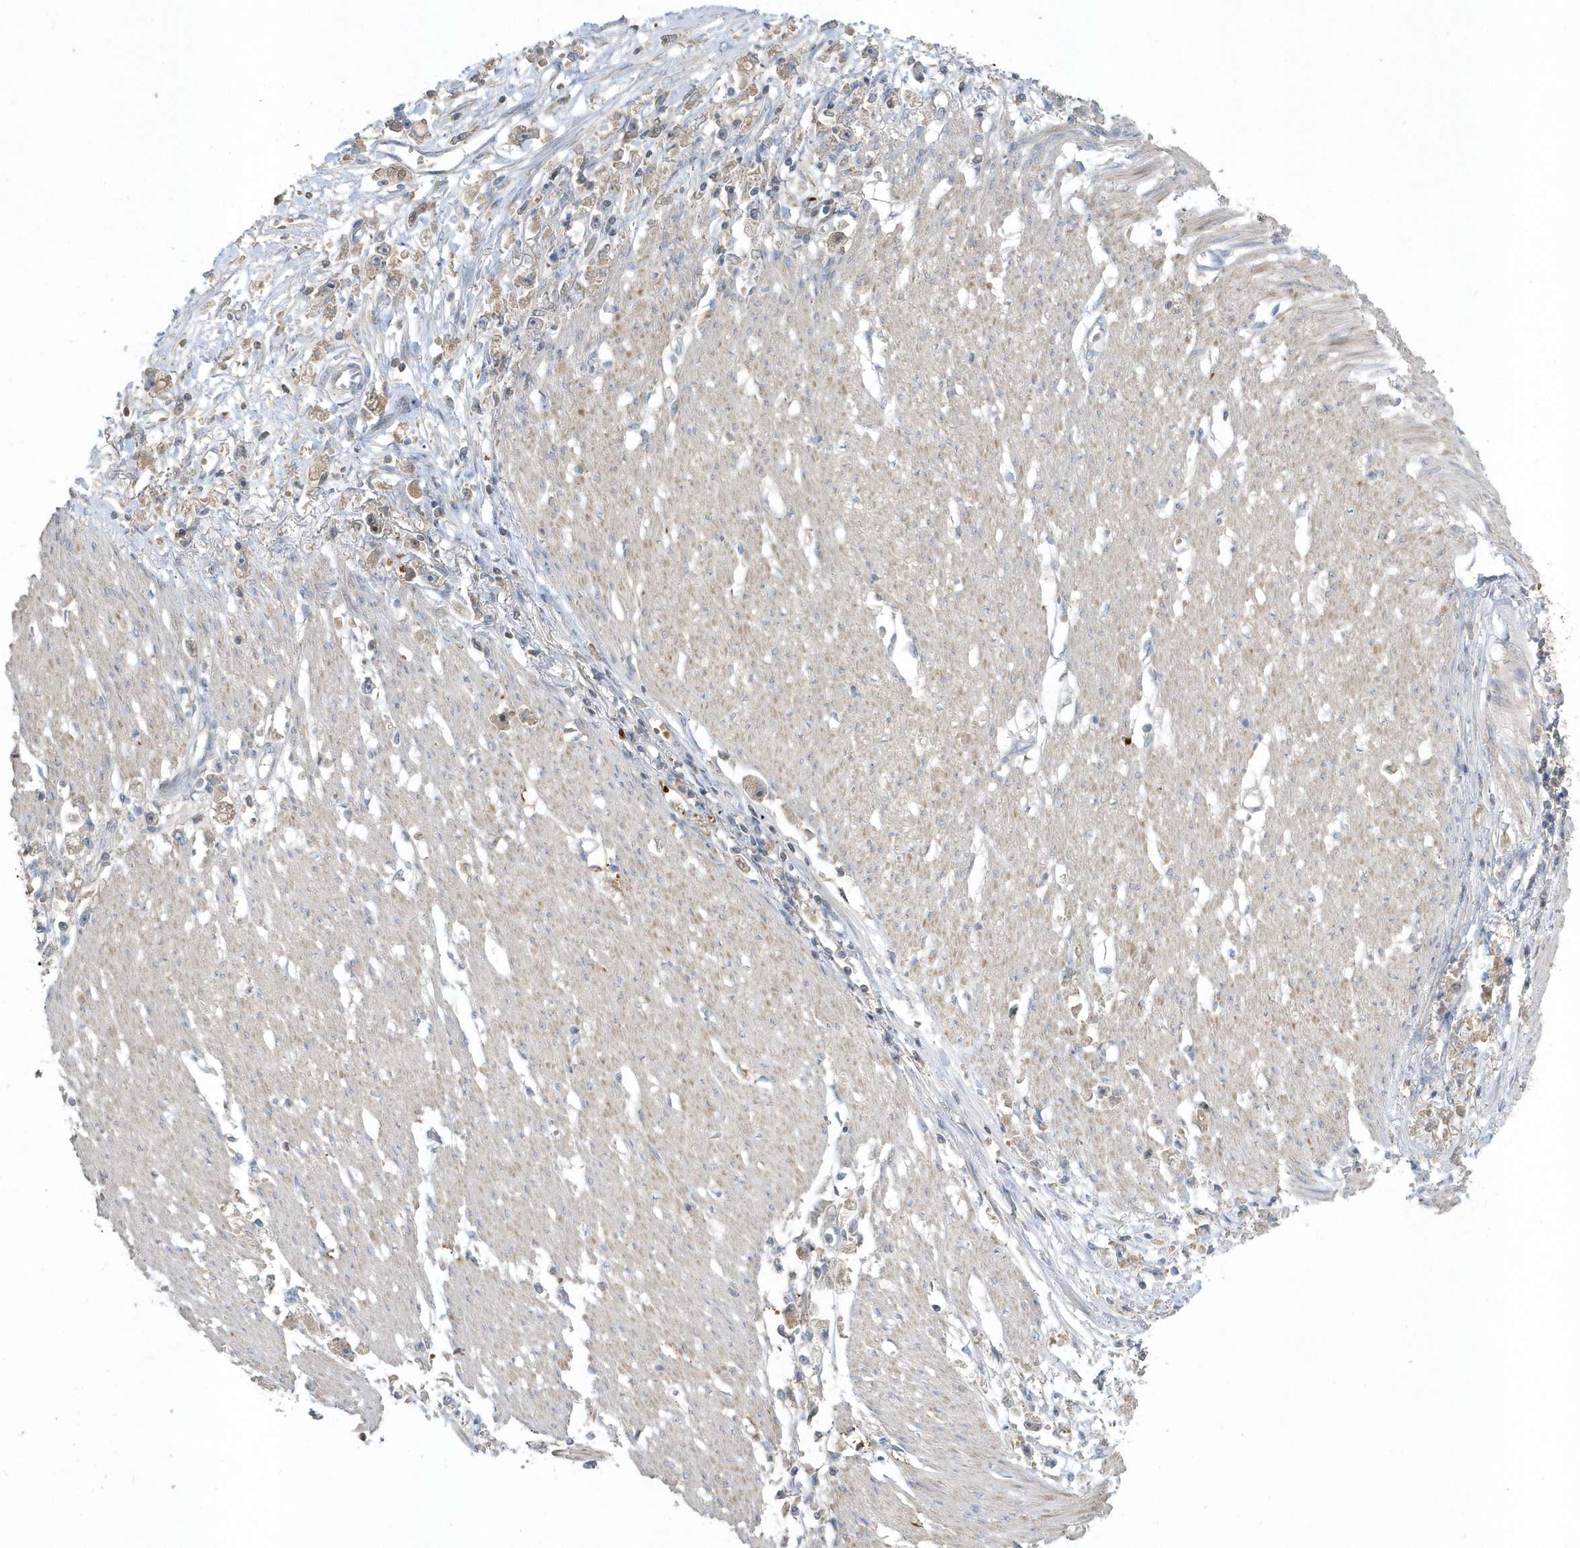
{"staining": {"intensity": "weak", "quantity": "25%-75%", "location": "cytoplasmic/membranous"}, "tissue": "stomach cancer", "cell_type": "Tumor cells", "image_type": "cancer", "snomed": [{"axis": "morphology", "description": "Adenocarcinoma, NOS"}, {"axis": "topography", "description": "Stomach"}], "caption": "The image displays a brown stain indicating the presence of a protein in the cytoplasmic/membranous of tumor cells in adenocarcinoma (stomach).", "gene": "USP53", "patient": {"sex": "female", "age": 59}}